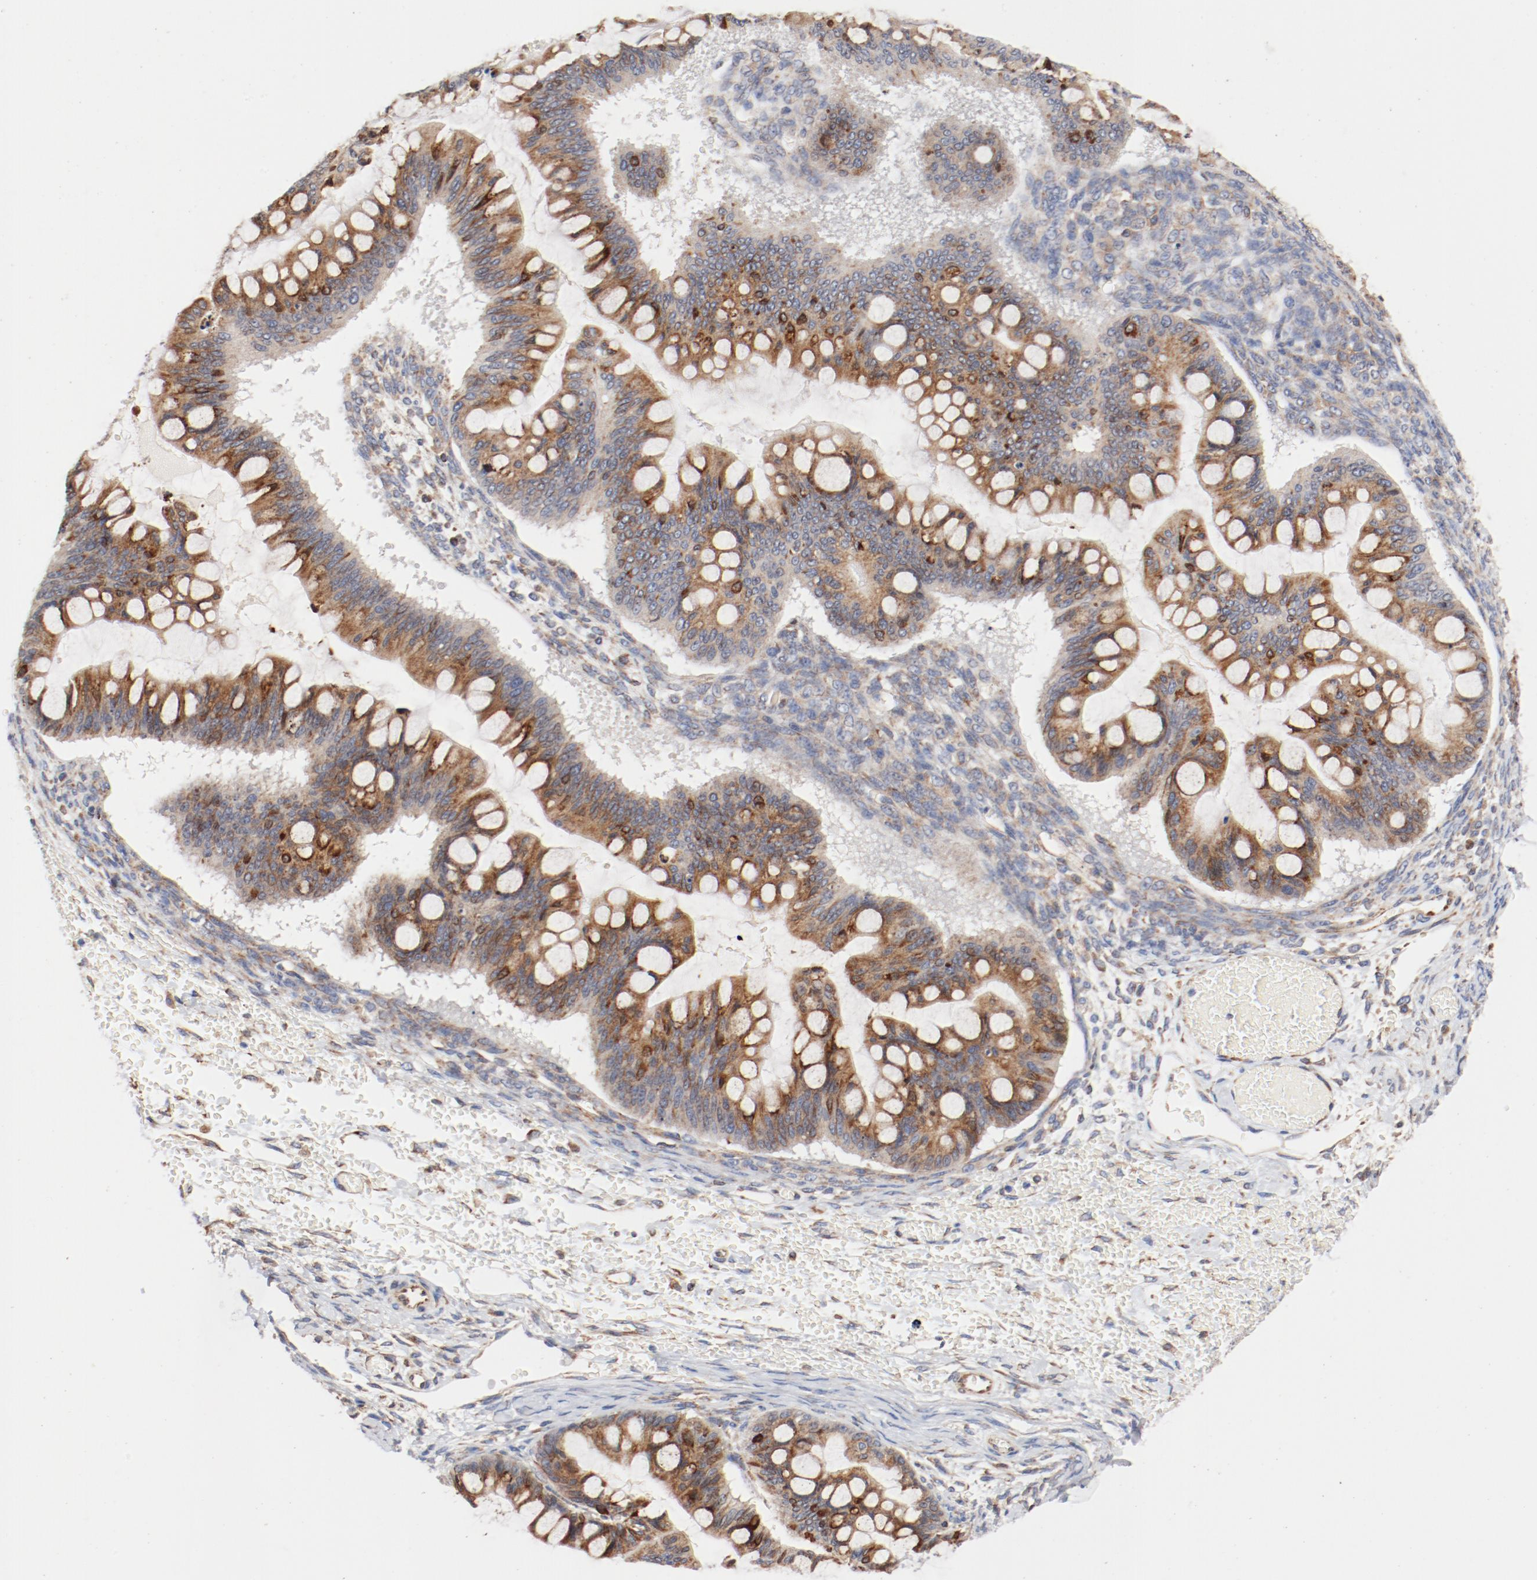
{"staining": {"intensity": "moderate", "quantity": ">75%", "location": "cytoplasmic/membranous"}, "tissue": "ovarian cancer", "cell_type": "Tumor cells", "image_type": "cancer", "snomed": [{"axis": "morphology", "description": "Cystadenocarcinoma, mucinous, NOS"}, {"axis": "topography", "description": "Ovary"}], "caption": "The image exhibits a brown stain indicating the presence of a protein in the cytoplasmic/membranous of tumor cells in ovarian mucinous cystadenocarcinoma.", "gene": "PDPK1", "patient": {"sex": "female", "age": 73}}